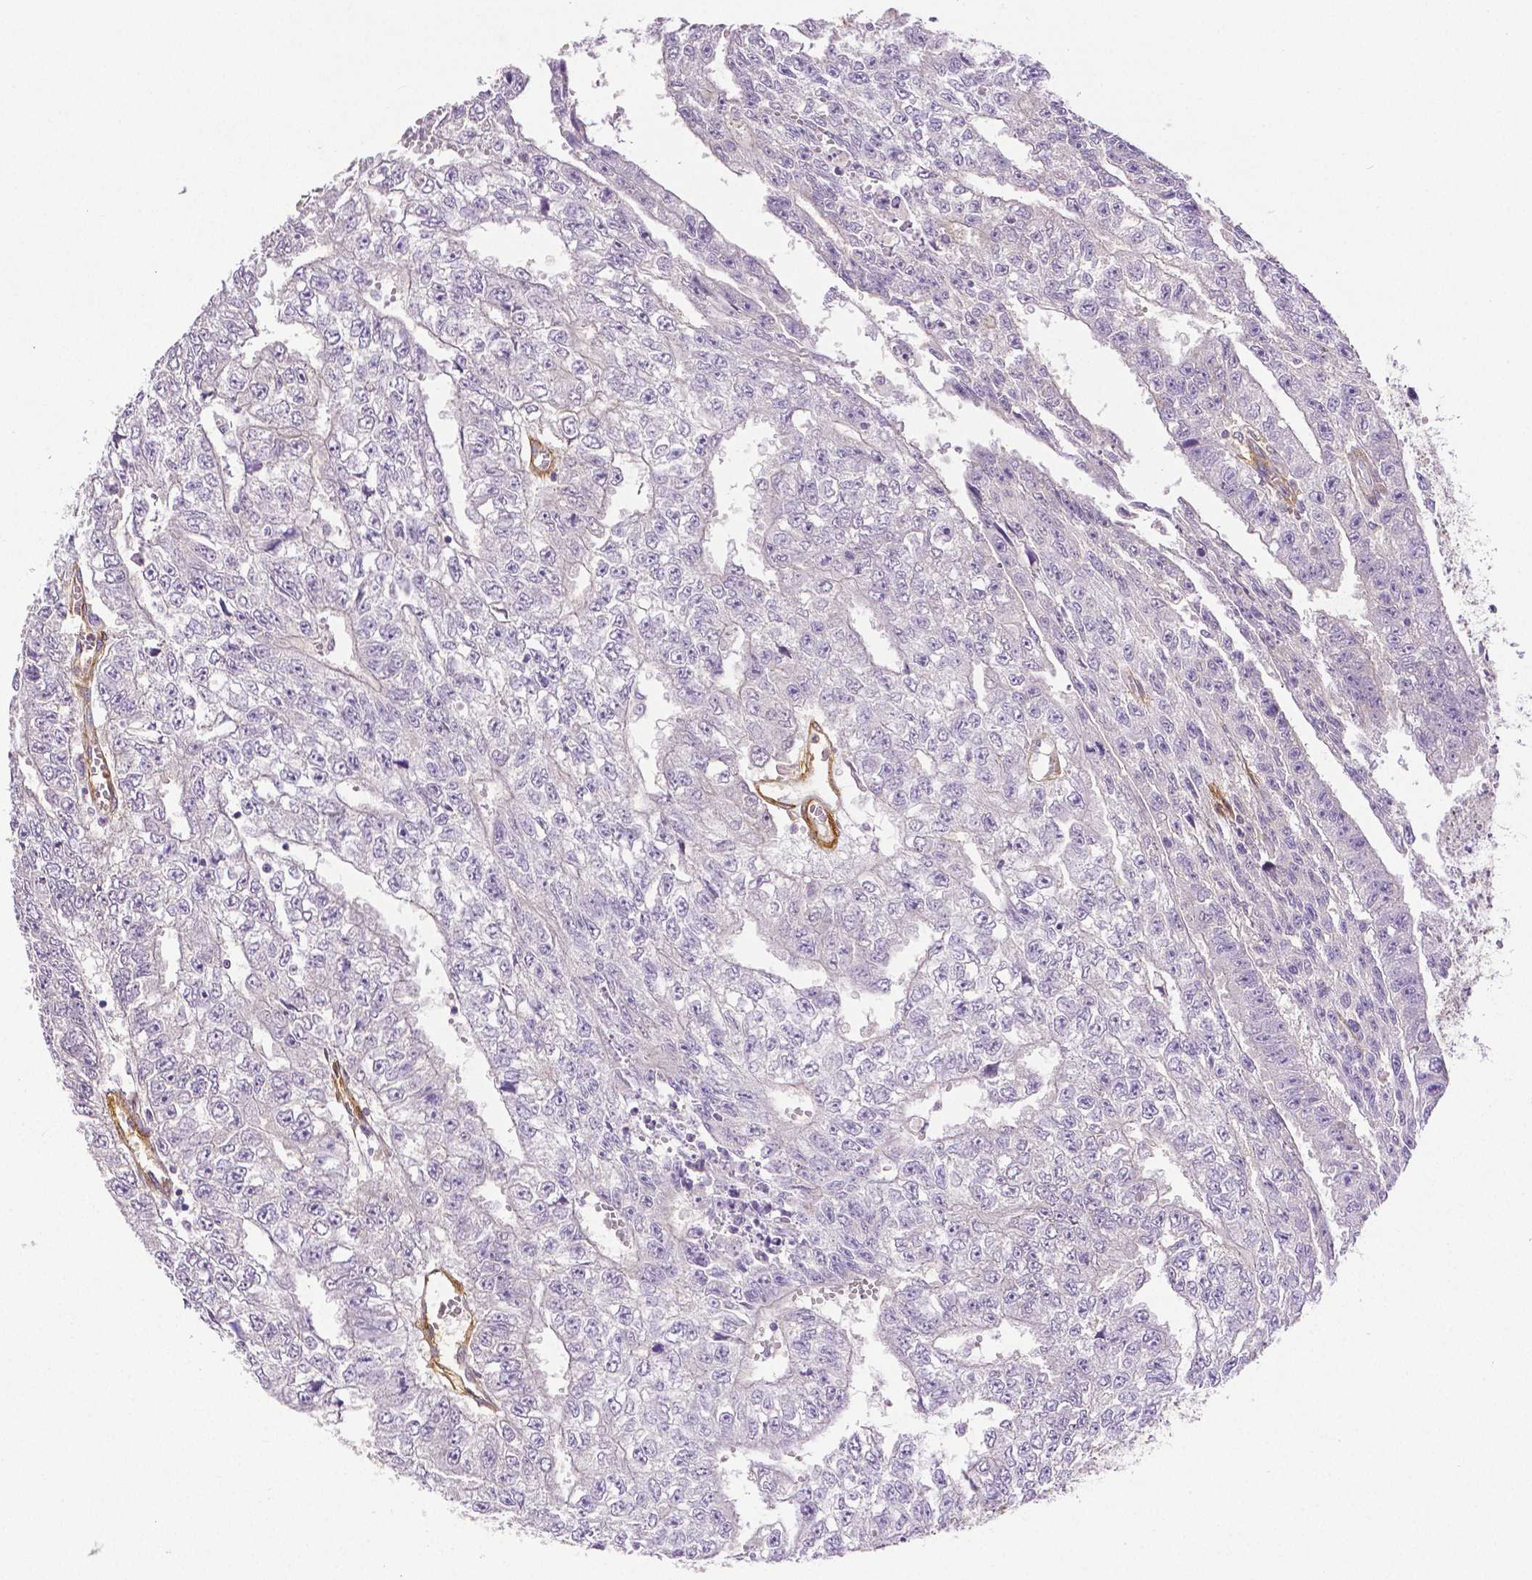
{"staining": {"intensity": "negative", "quantity": "none", "location": "none"}, "tissue": "testis cancer", "cell_type": "Tumor cells", "image_type": "cancer", "snomed": [{"axis": "morphology", "description": "Carcinoma, Embryonal, NOS"}, {"axis": "morphology", "description": "Teratoma, malignant, NOS"}, {"axis": "topography", "description": "Testis"}], "caption": "DAB (3,3'-diaminobenzidine) immunohistochemical staining of human testis cancer displays no significant staining in tumor cells.", "gene": "THY1", "patient": {"sex": "male", "age": 24}}